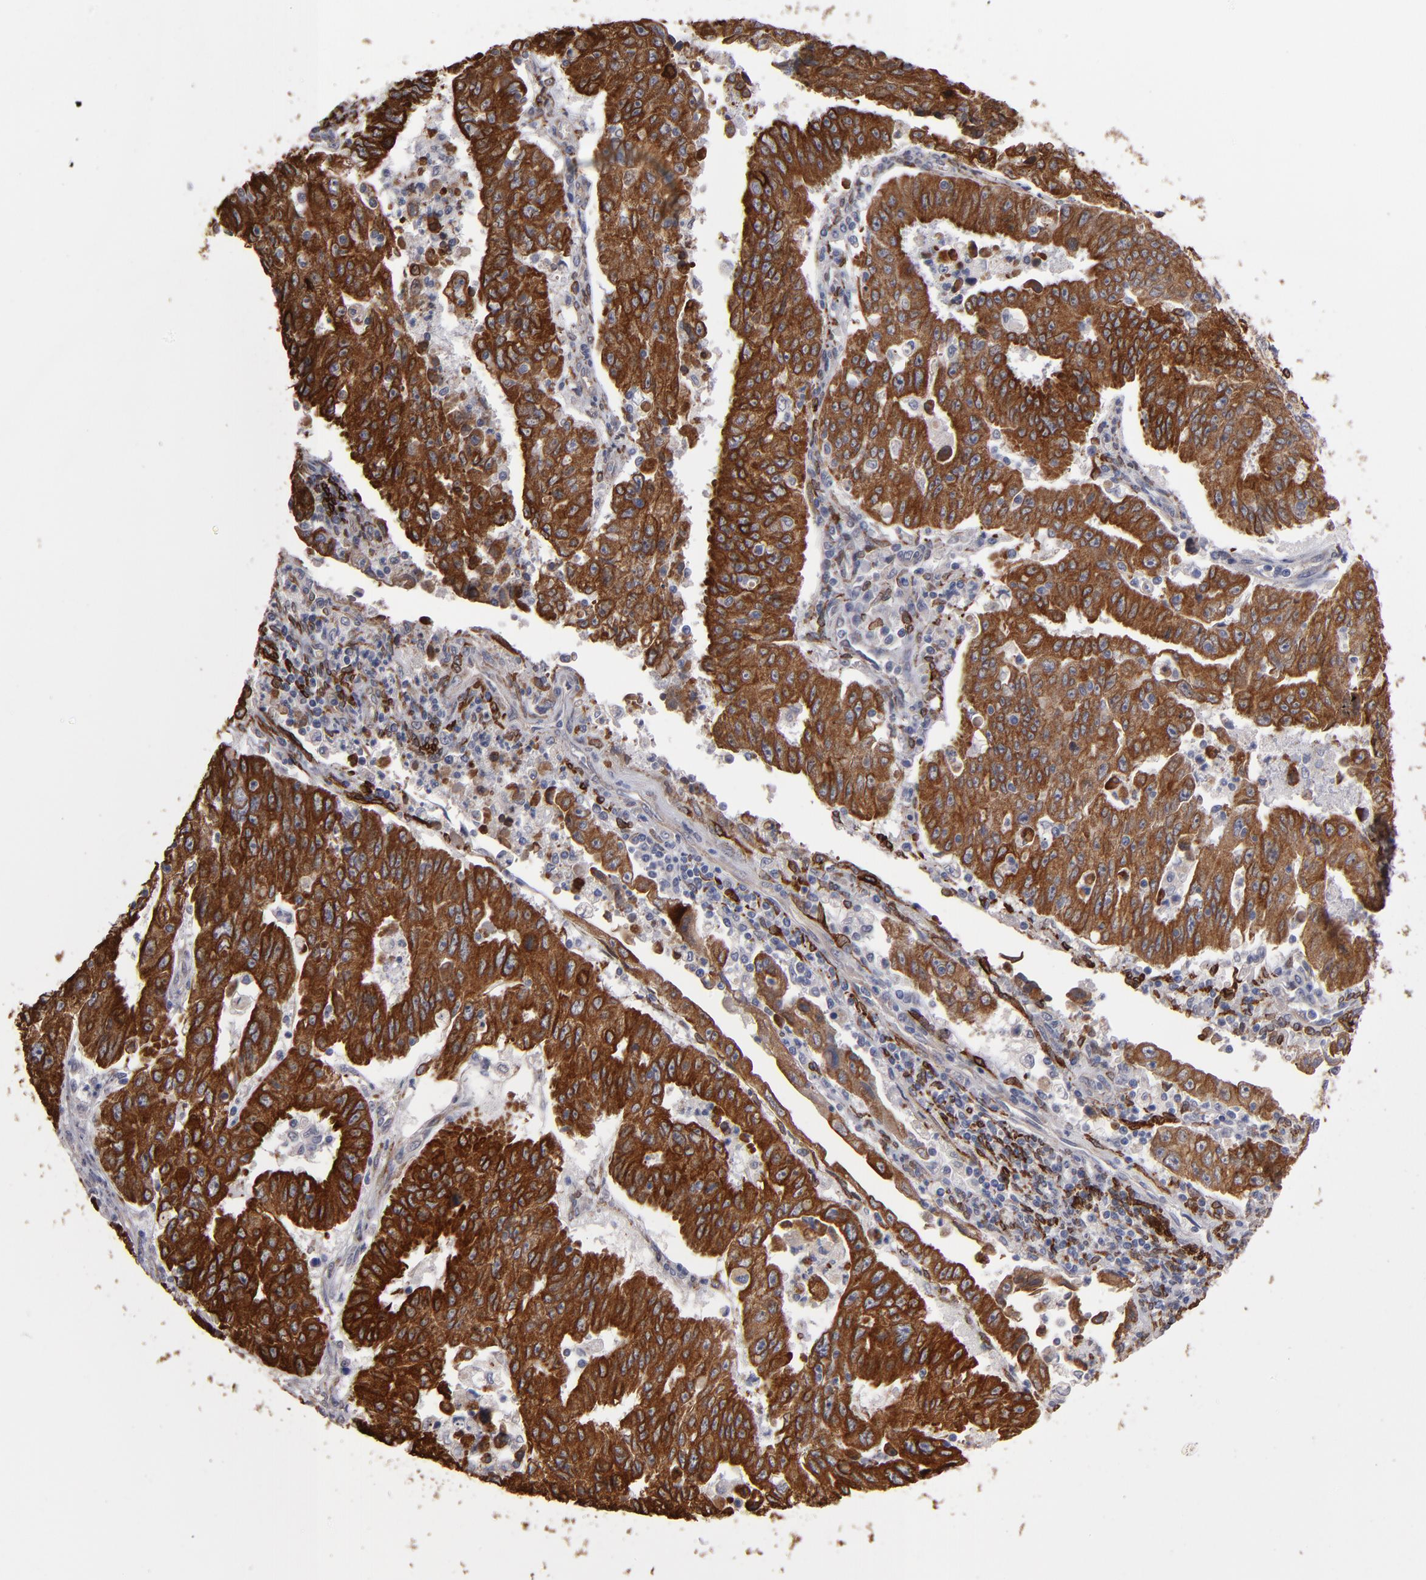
{"staining": {"intensity": "strong", "quantity": ">75%", "location": "cytoplasmic/membranous"}, "tissue": "endometrial cancer", "cell_type": "Tumor cells", "image_type": "cancer", "snomed": [{"axis": "morphology", "description": "Adenocarcinoma, NOS"}, {"axis": "topography", "description": "Endometrium"}], "caption": "An image showing strong cytoplasmic/membranous staining in approximately >75% of tumor cells in endometrial cancer, as visualized by brown immunohistochemical staining.", "gene": "PGRMC1", "patient": {"sex": "female", "age": 42}}